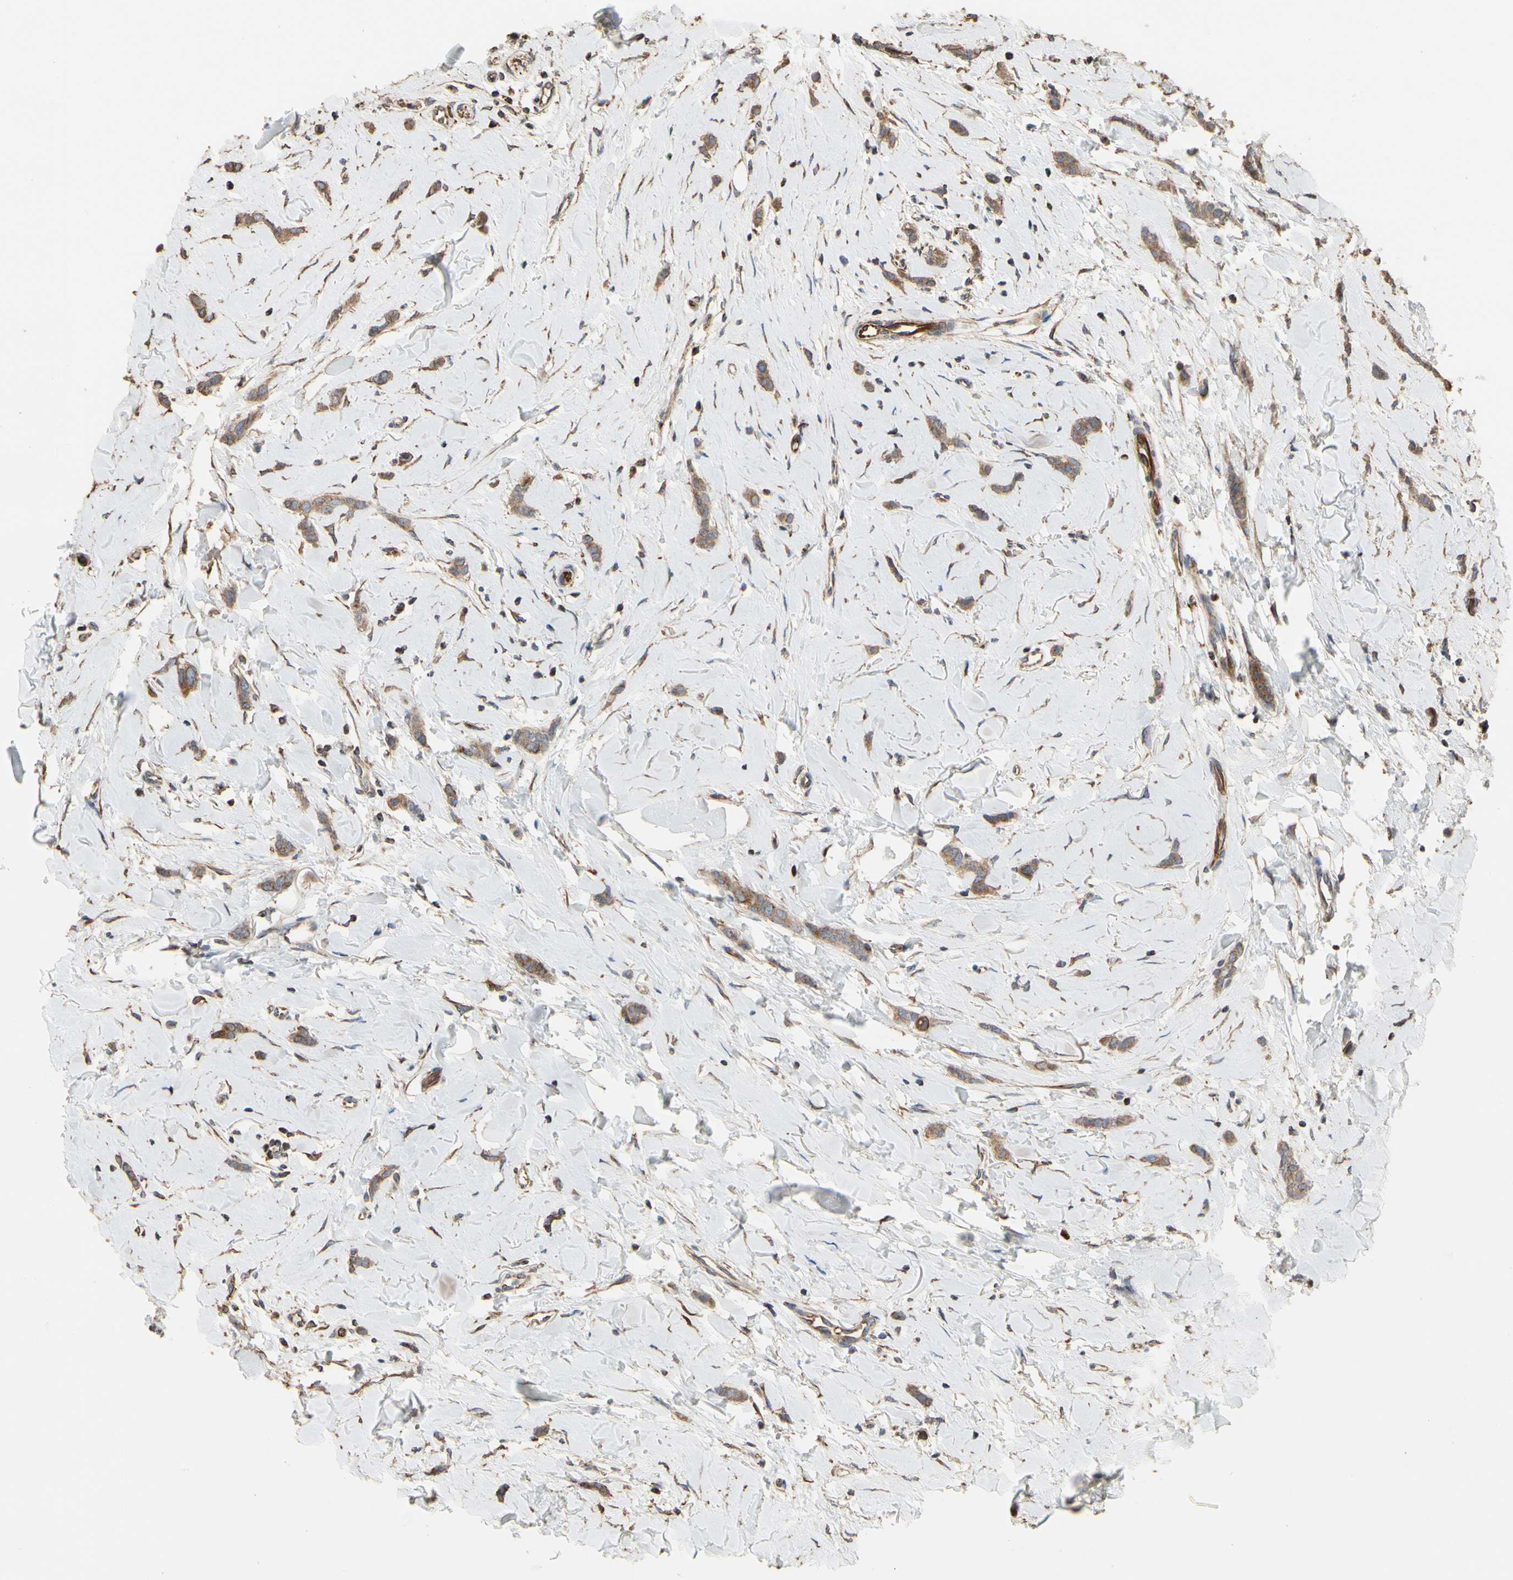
{"staining": {"intensity": "weak", "quantity": "25%-75%", "location": "cytoplasmic/membranous"}, "tissue": "breast cancer", "cell_type": "Tumor cells", "image_type": "cancer", "snomed": [{"axis": "morphology", "description": "Lobular carcinoma"}, {"axis": "topography", "description": "Skin"}, {"axis": "topography", "description": "Breast"}], "caption": "The immunohistochemical stain labels weak cytoplasmic/membranous staining in tumor cells of breast cancer (lobular carcinoma) tissue.", "gene": "TUBA1A", "patient": {"sex": "female", "age": 46}}